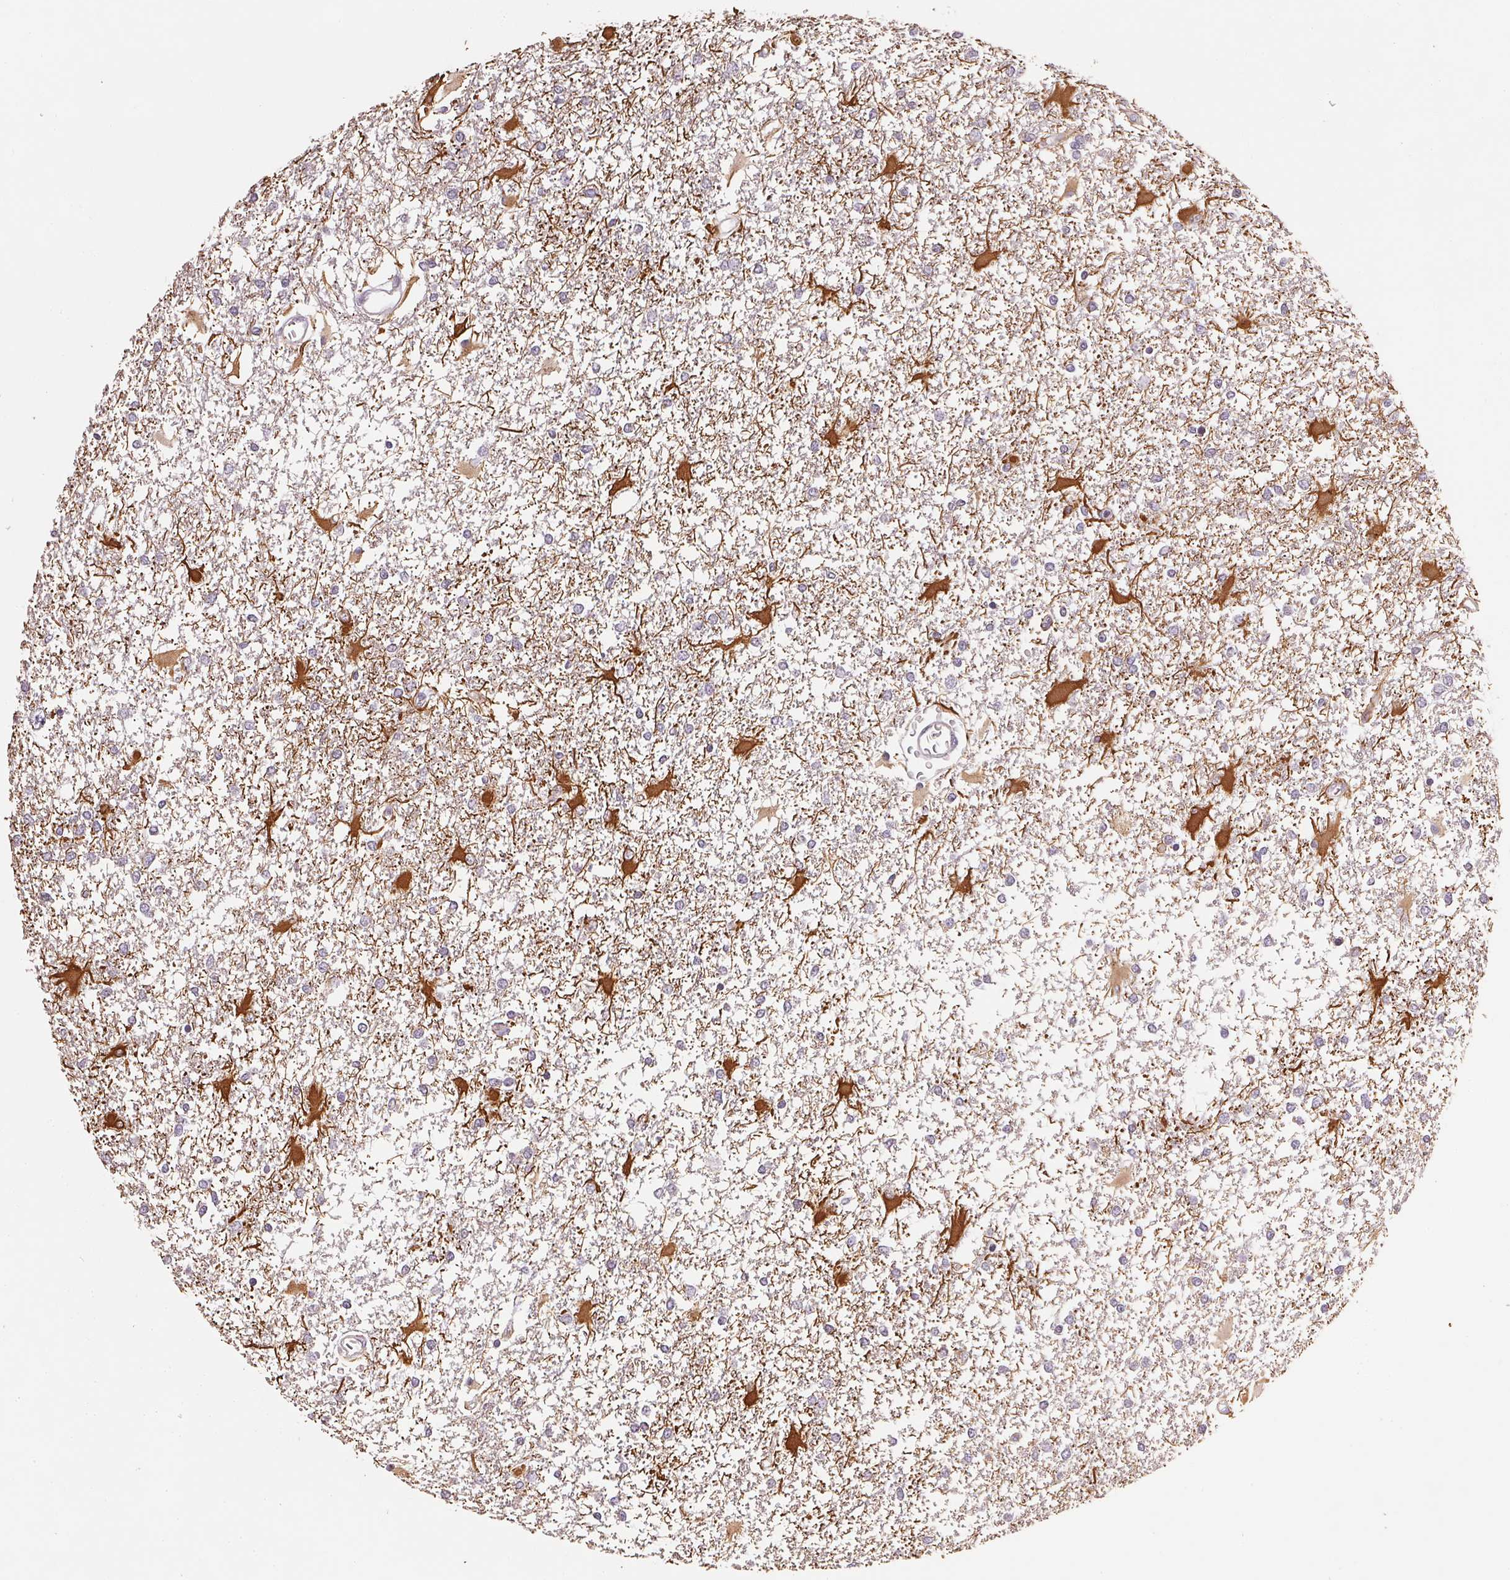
{"staining": {"intensity": "negative", "quantity": "none", "location": "none"}, "tissue": "glioma", "cell_type": "Tumor cells", "image_type": "cancer", "snomed": [{"axis": "morphology", "description": "Glioma, malignant, High grade"}, {"axis": "topography", "description": "Cerebral cortex"}], "caption": "Photomicrograph shows no protein positivity in tumor cells of malignant high-grade glioma tissue.", "gene": "NCOA4", "patient": {"sex": "male", "age": 79}}